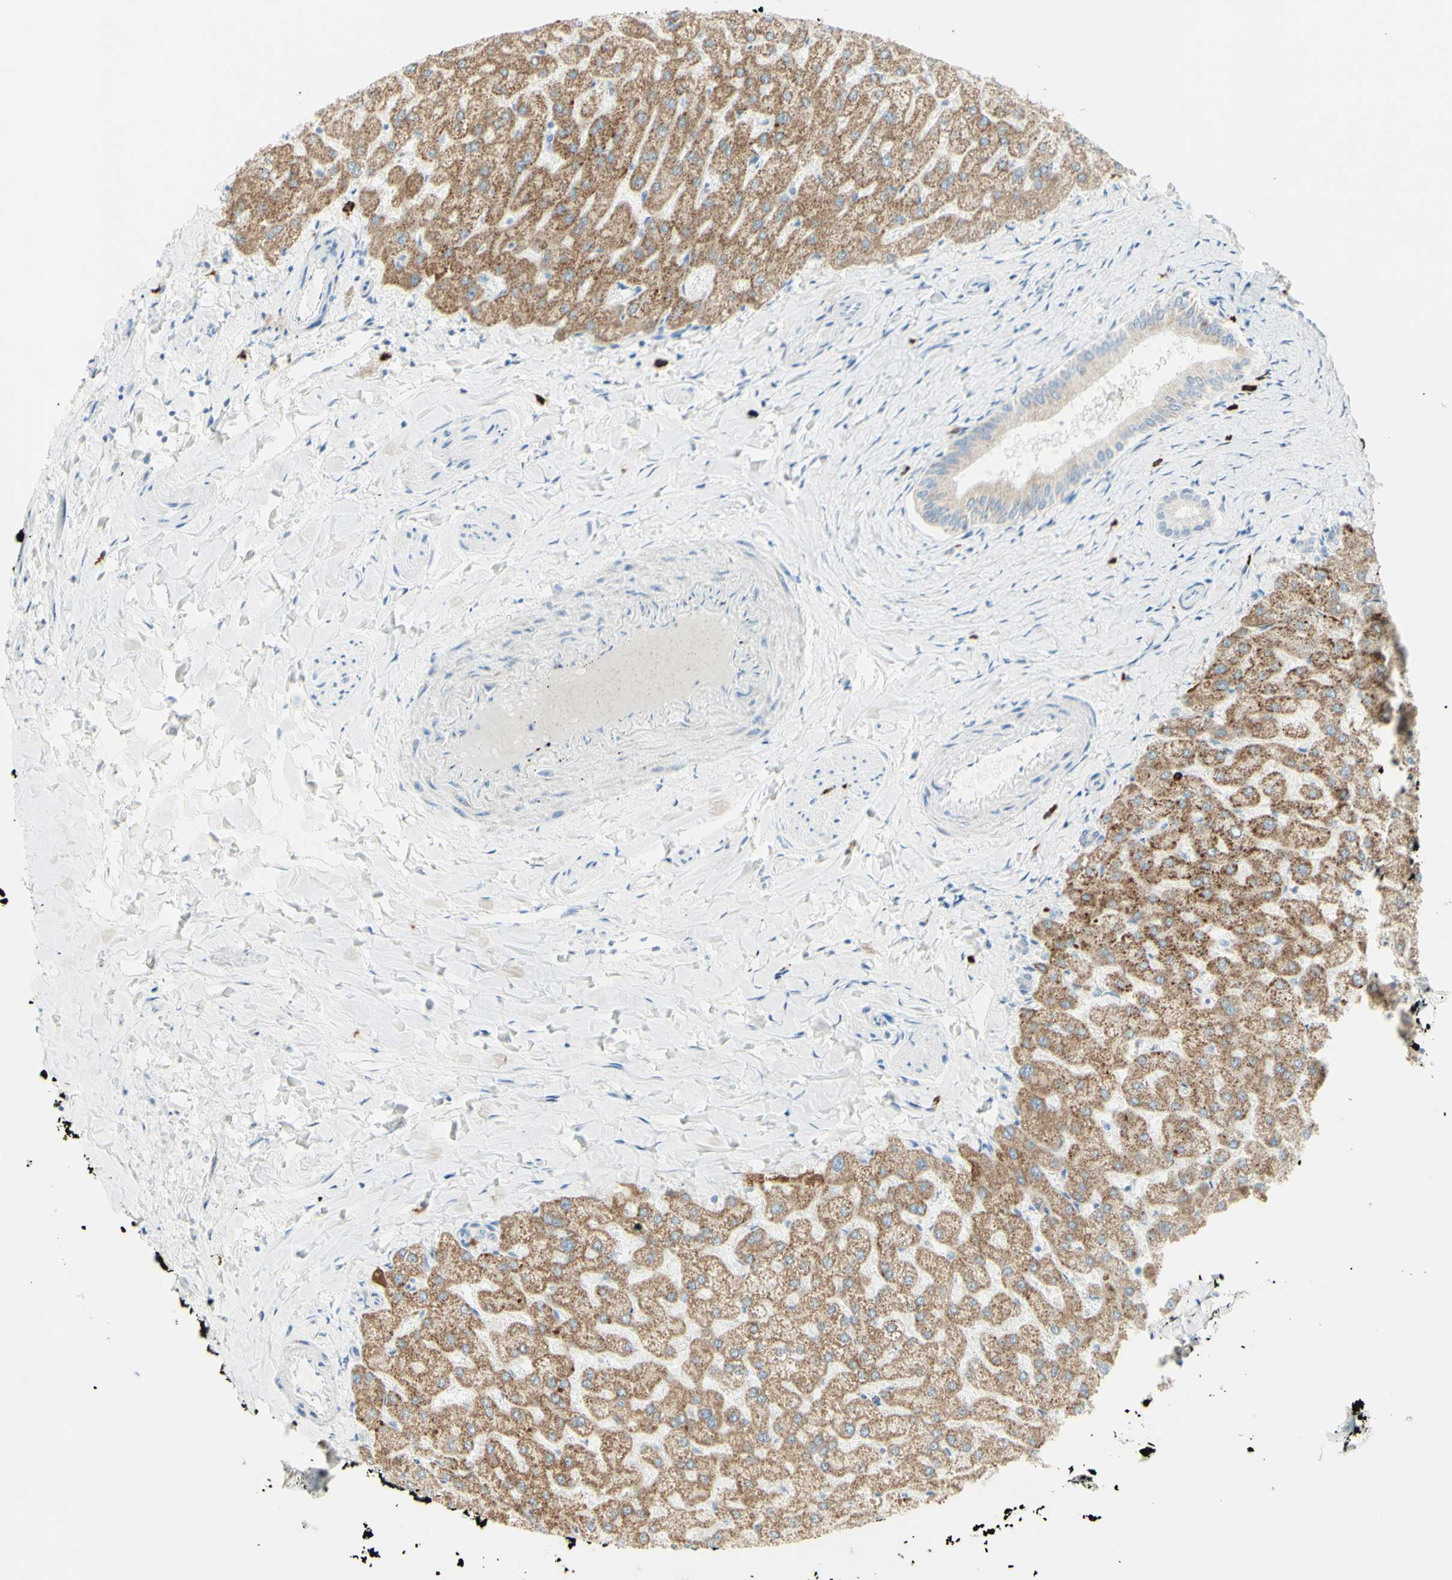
{"staining": {"intensity": "weak", "quantity": "<25%", "location": "cytoplasmic/membranous"}, "tissue": "liver", "cell_type": "Cholangiocytes", "image_type": "normal", "snomed": [{"axis": "morphology", "description": "Normal tissue, NOS"}, {"axis": "topography", "description": "Liver"}], "caption": "There is no significant staining in cholangiocytes of liver. (DAB (3,3'-diaminobenzidine) immunohistochemistry (IHC) visualized using brightfield microscopy, high magnification).", "gene": "LETM1", "patient": {"sex": "female", "age": 32}}